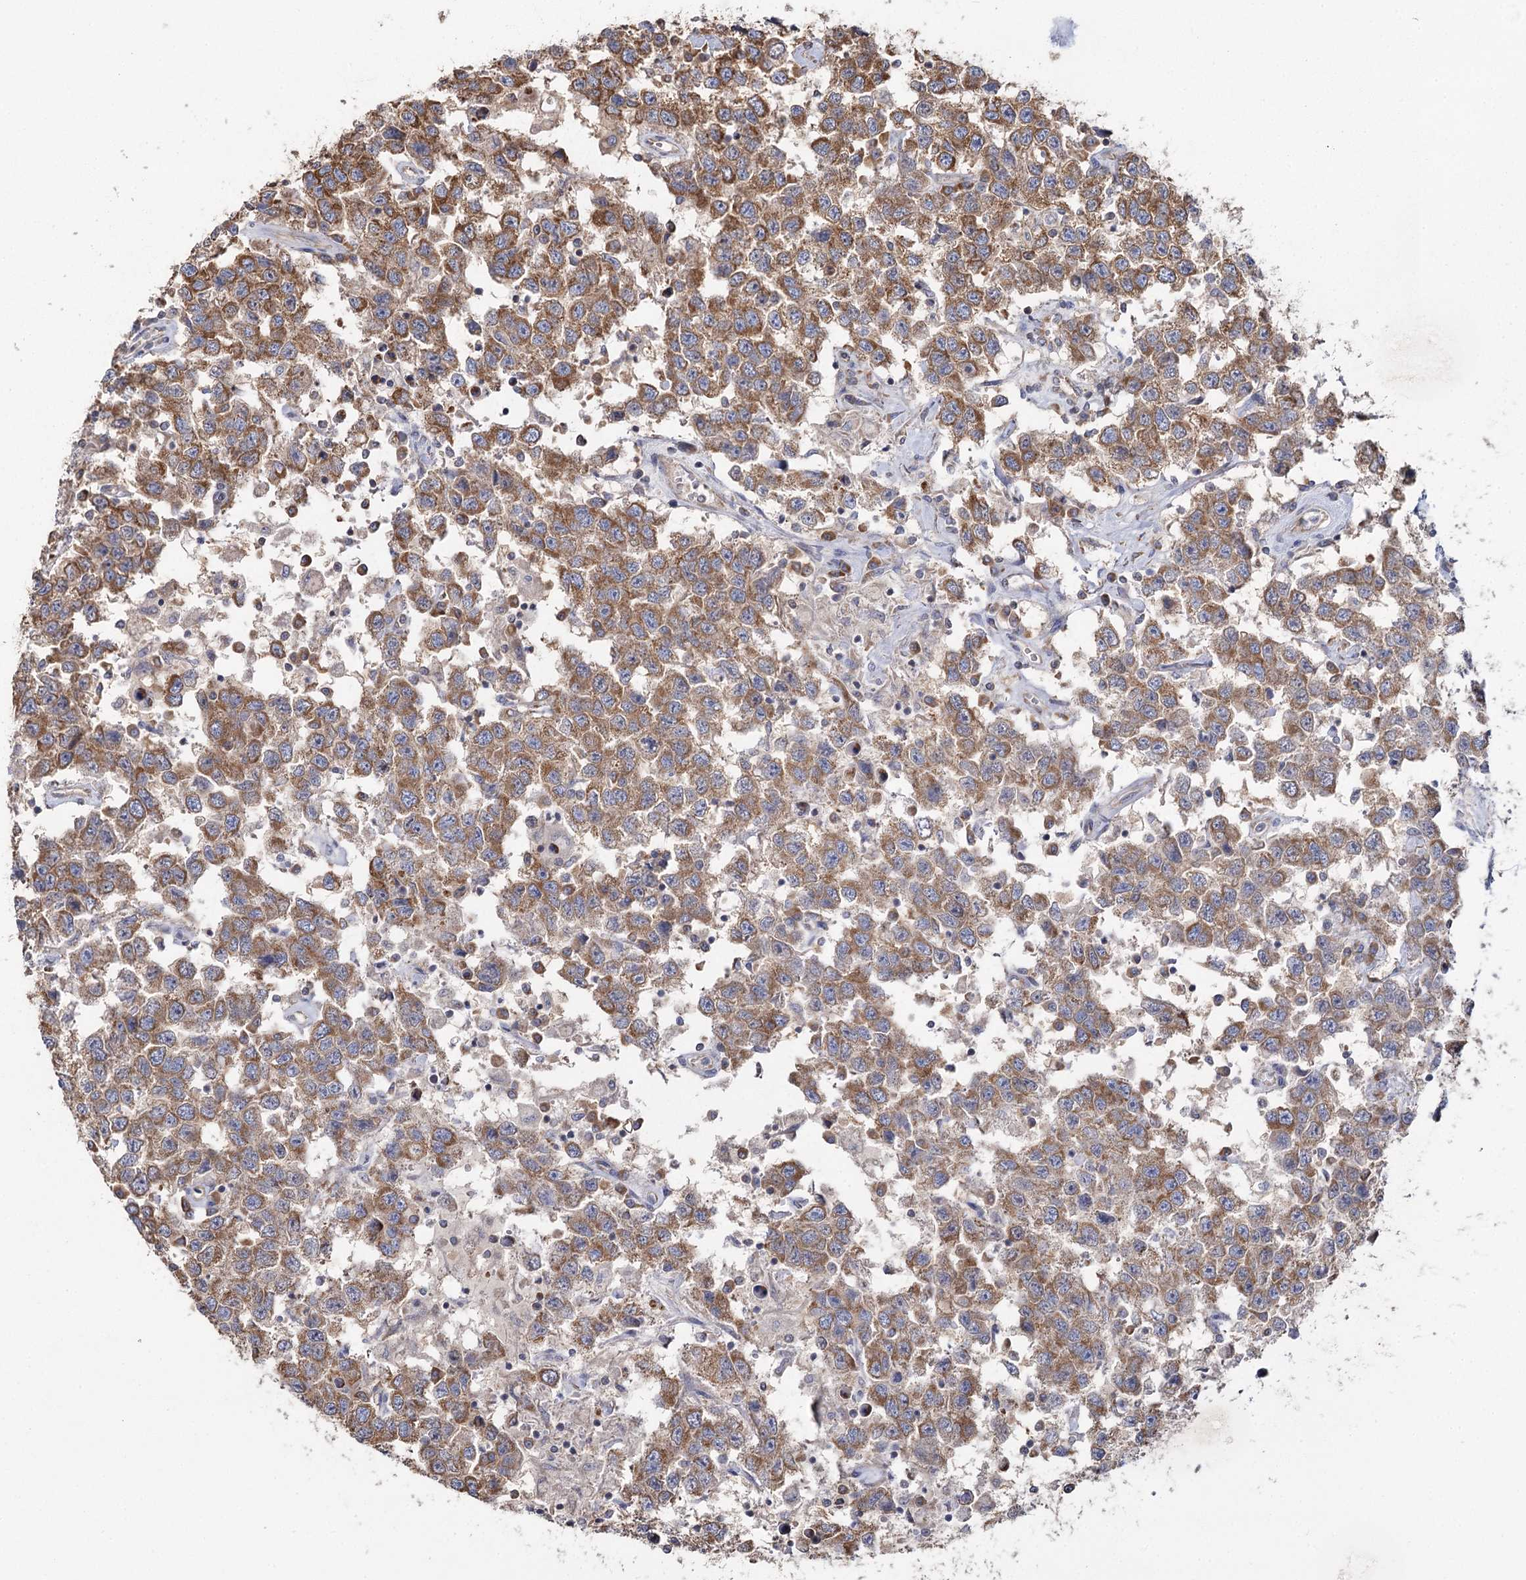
{"staining": {"intensity": "moderate", "quantity": ">75%", "location": "cytoplasmic/membranous"}, "tissue": "testis cancer", "cell_type": "Tumor cells", "image_type": "cancer", "snomed": [{"axis": "morphology", "description": "Seminoma, NOS"}, {"axis": "topography", "description": "Testis"}], "caption": "Protein staining of testis seminoma tissue exhibits moderate cytoplasmic/membranous staining in approximately >75% of tumor cells.", "gene": "ACOX2", "patient": {"sex": "male", "age": 41}}